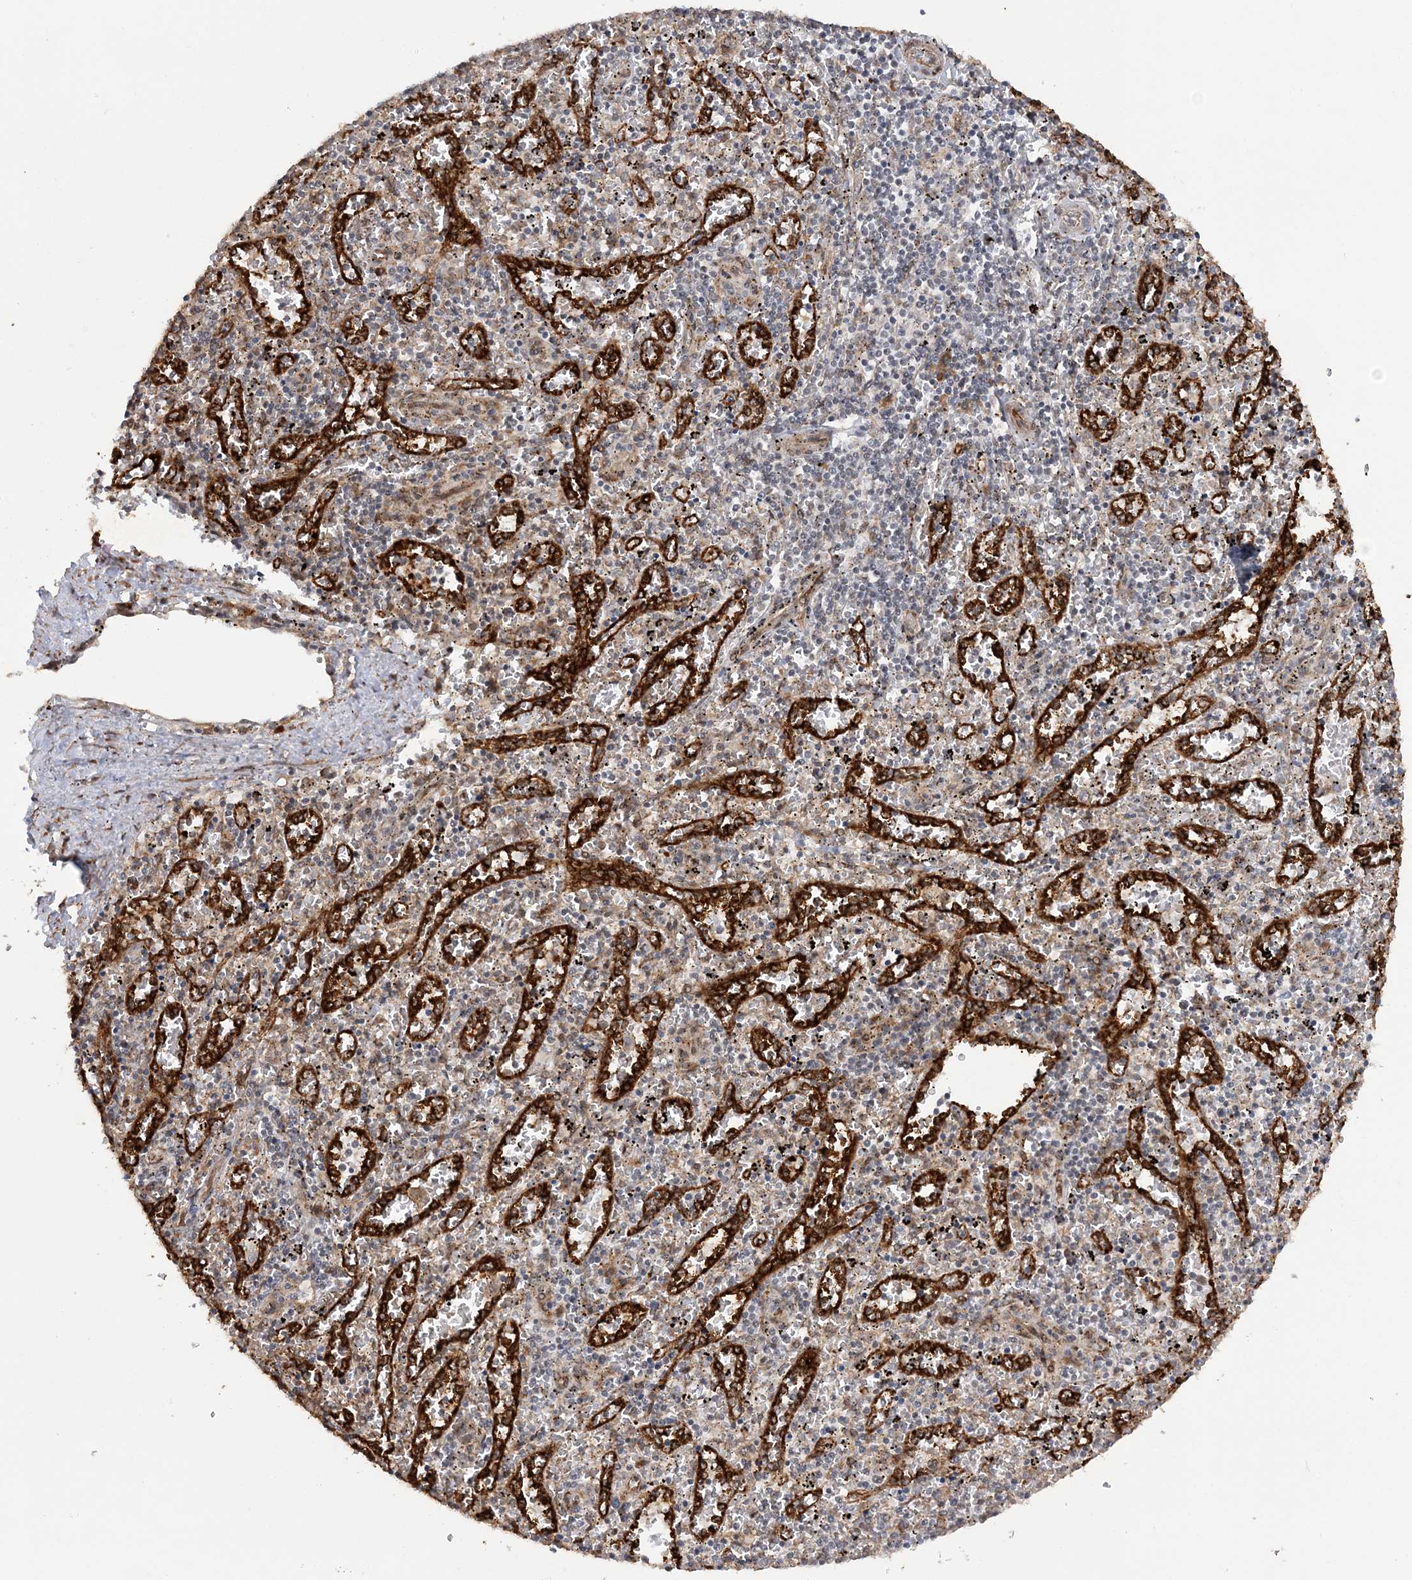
{"staining": {"intensity": "weak", "quantity": "25%-75%", "location": "cytoplasmic/membranous"}, "tissue": "spleen", "cell_type": "Cells in red pulp", "image_type": "normal", "snomed": [{"axis": "morphology", "description": "Normal tissue, NOS"}, {"axis": "topography", "description": "Spleen"}], "caption": "Weak cytoplasmic/membranous staining is identified in about 25%-75% of cells in red pulp in unremarkable spleen.", "gene": "MRPL47", "patient": {"sex": "male", "age": 11}}